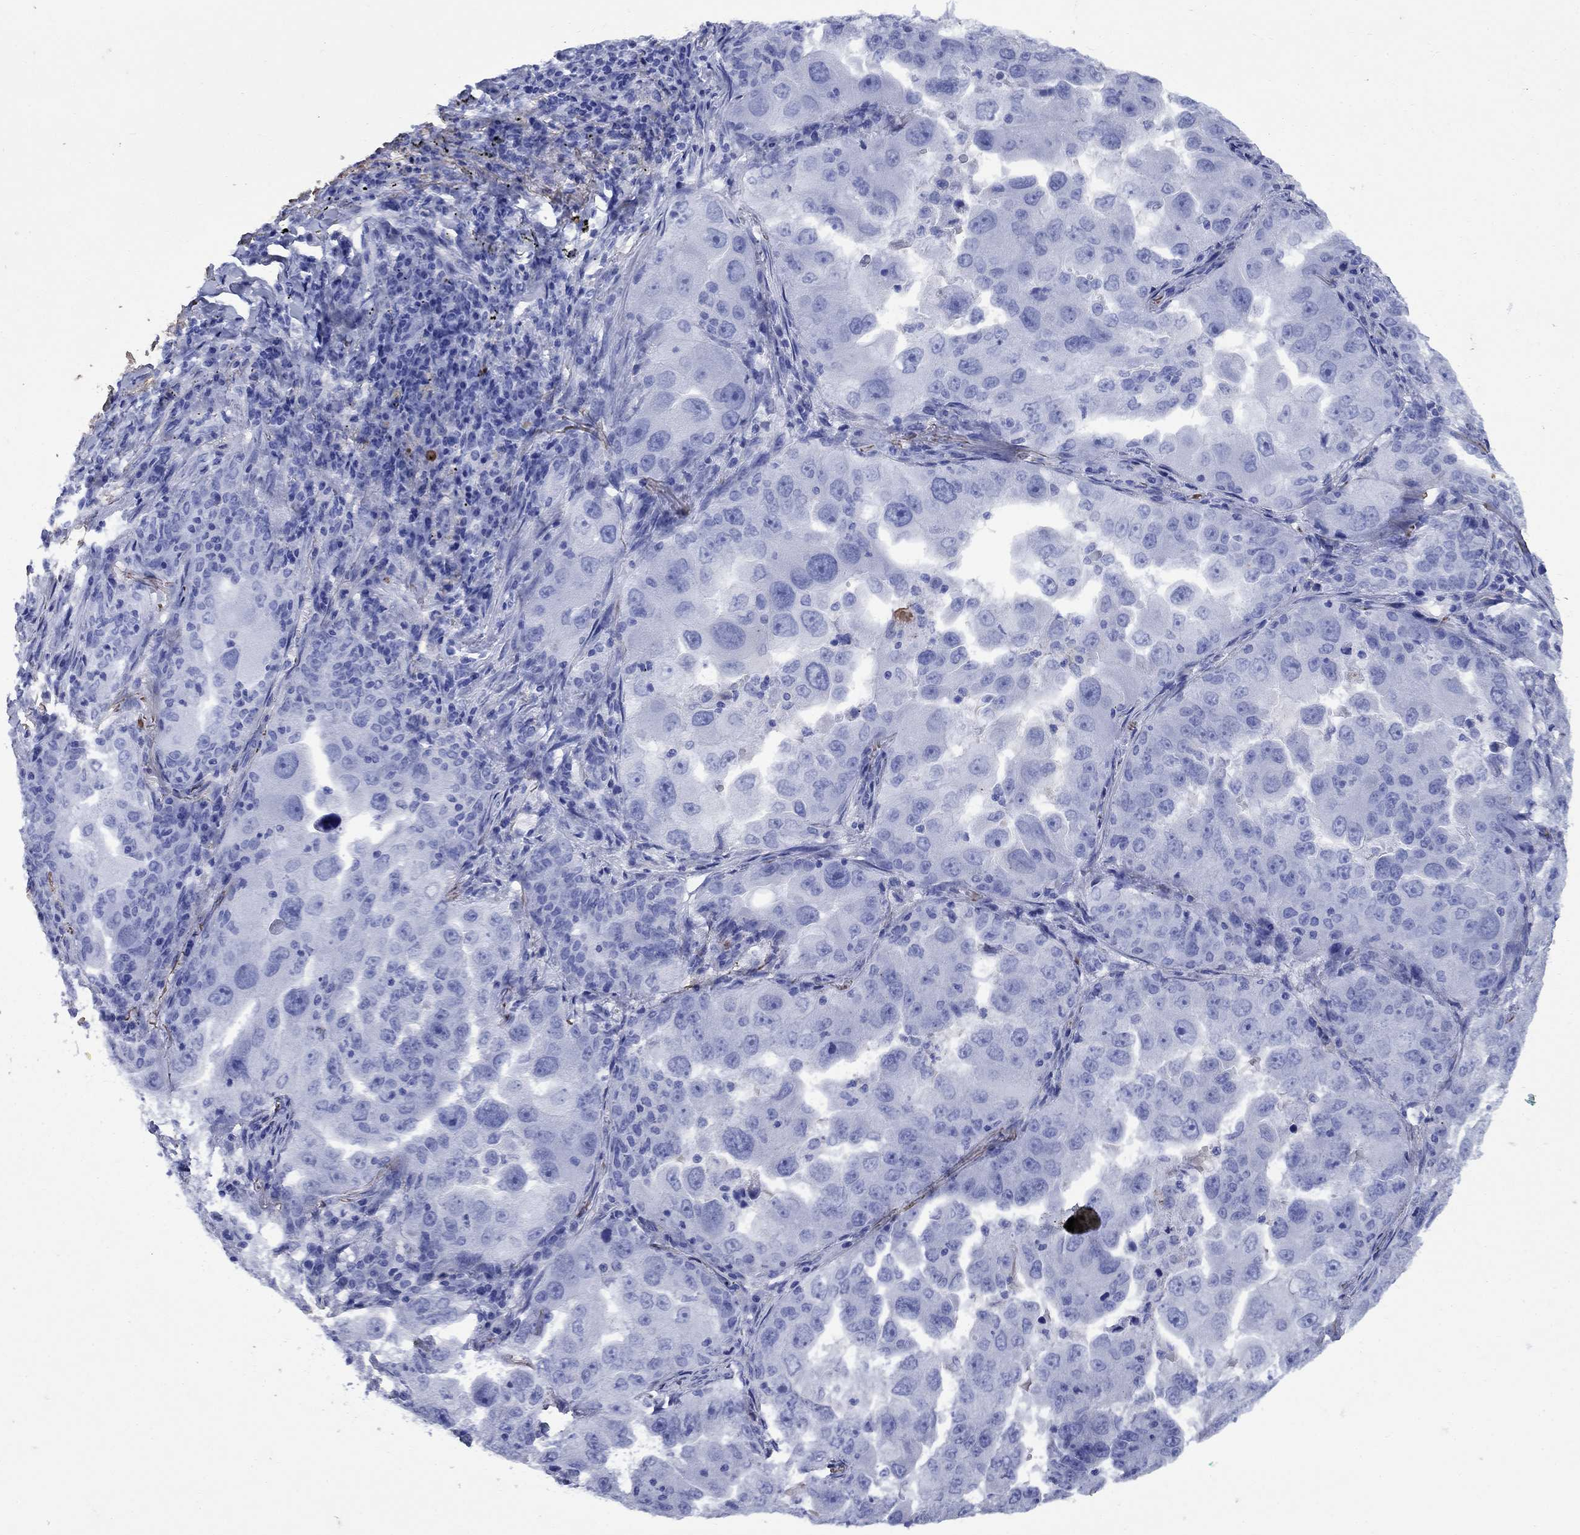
{"staining": {"intensity": "negative", "quantity": "none", "location": "none"}, "tissue": "lung cancer", "cell_type": "Tumor cells", "image_type": "cancer", "snomed": [{"axis": "morphology", "description": "Adenocarcinoma, NOS"}, {"axis": "topography", "description": "Lung"}], "caption": "Immunohistochemistry (IHC) micrograph of lung cancer (adenocarcinoma) stained for a protein (brown), which demonstrates no staining in tumor cells.", "gene": "VTN", "patient": {"sex": "female", "age": 61}}